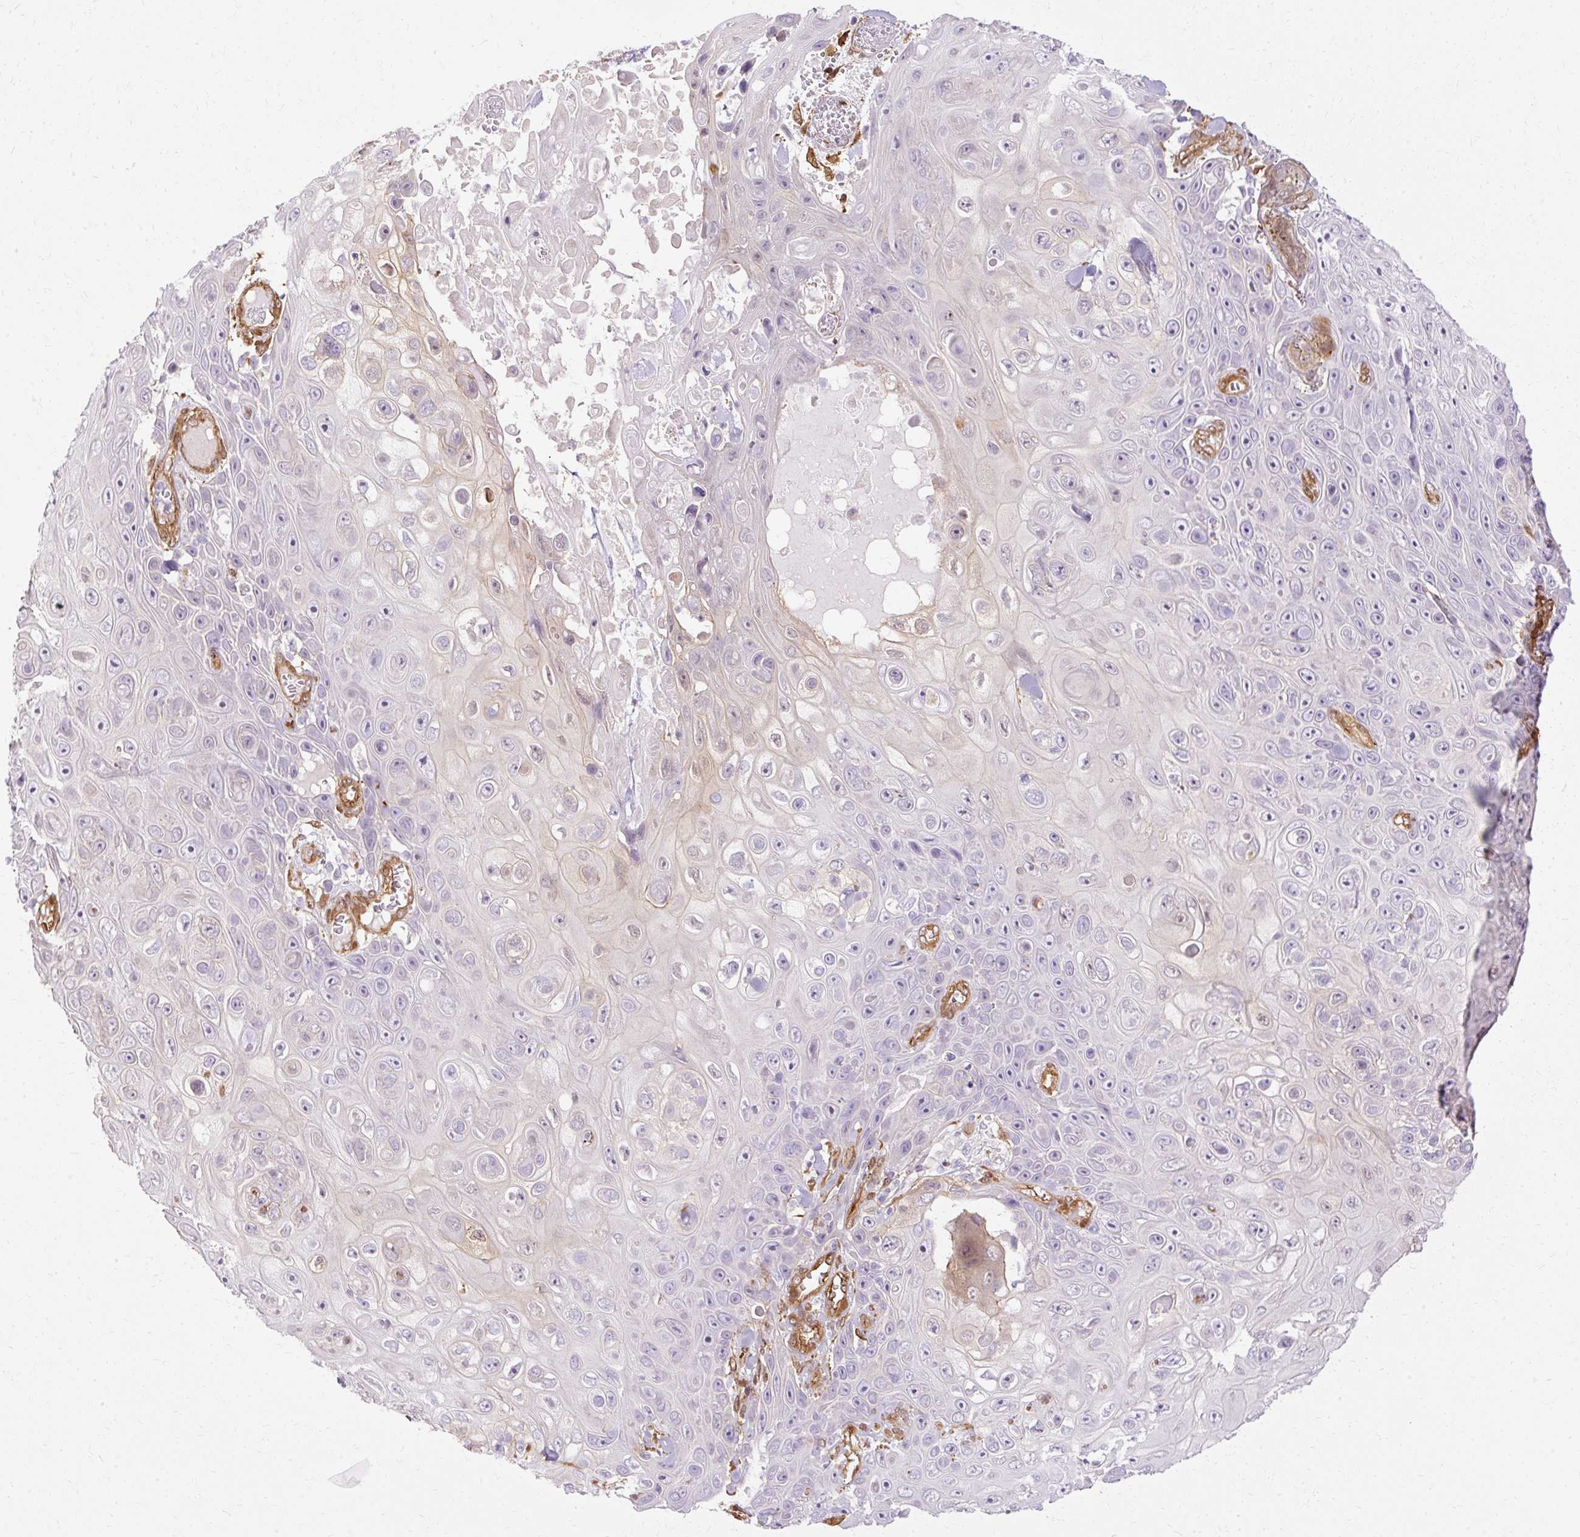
{"staining": {"intensity": "negative", "quantity": "none", "location": "none"}, "tissue": "skin cancer", "cell_type": "Tumor cells", "image_type": "cancer", "snomed": [{"axis": "morphology", "description": "Squamous cell carcinoma, NOS"}, {"axis": "topography", "description": "Skin"}], "caption": "The image exhibits no staining of tumor cells in squamous cell carcinoma (skin).", "gene": "CNN3", "patient": {"sex": "male", "age": 82}}